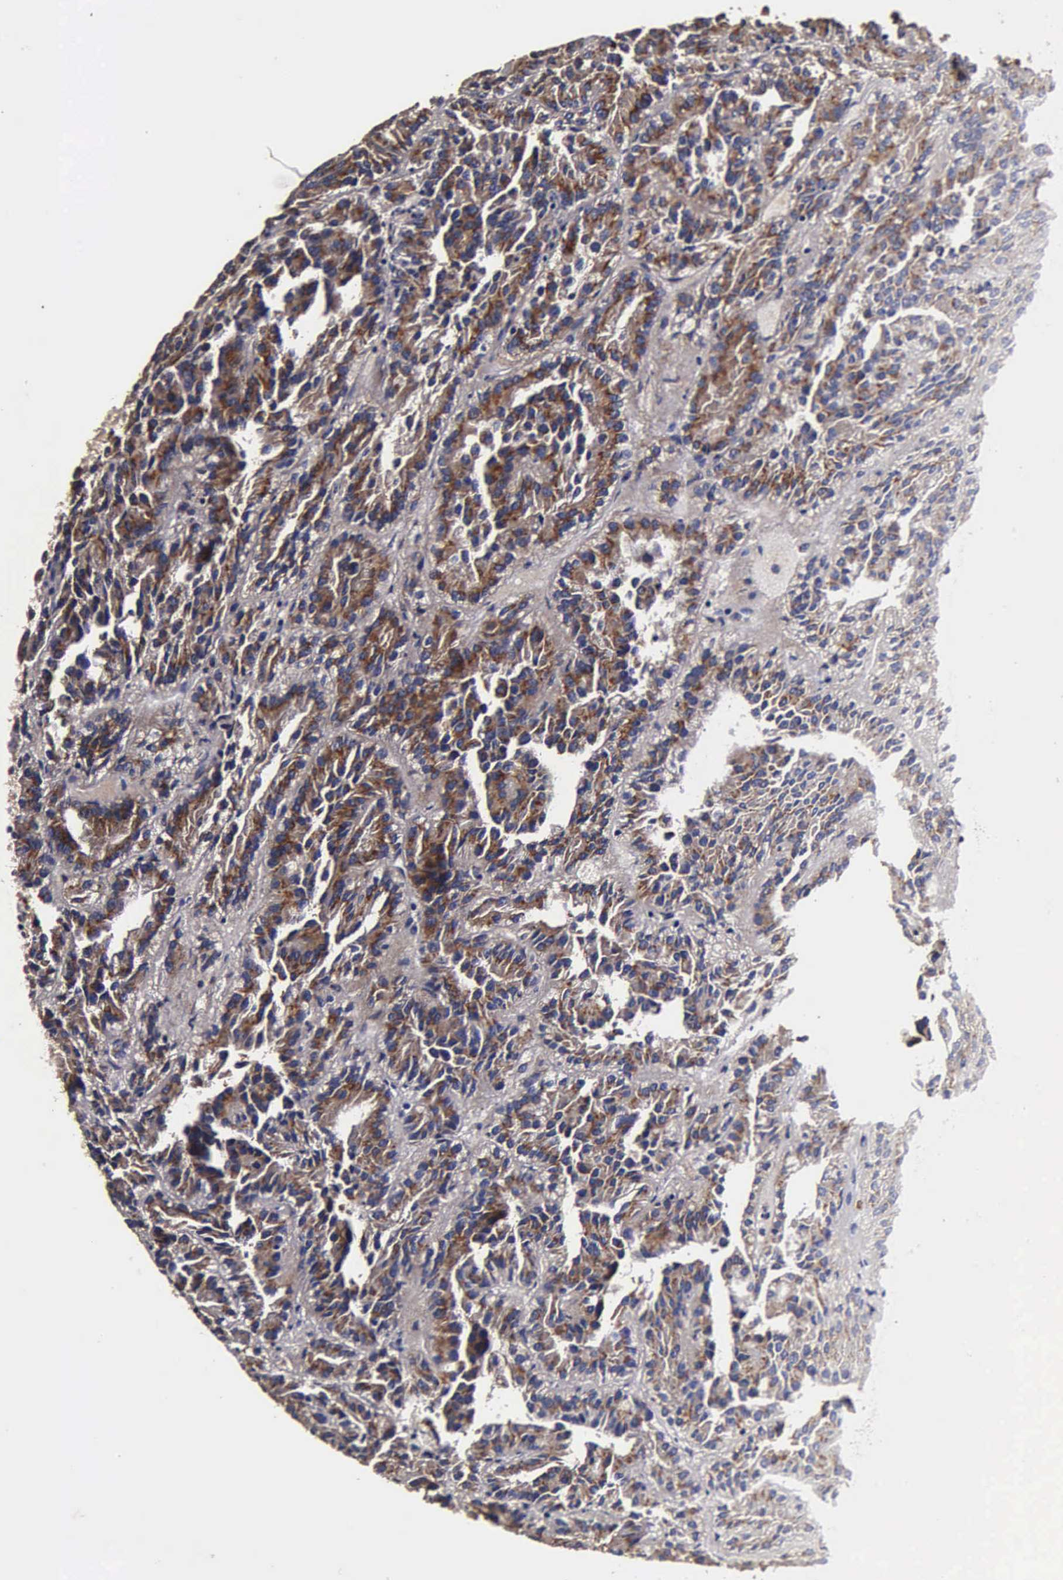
{"staining": {"intensity": "strong", "quantity": "25%-75%", "location": "cytoplasmic/membranous"}, "tissue": "renal cancer", "cell_type": "Tumor cells", "image_type": "cancer", "snomed": [{"axis": "morphology", "description": "Adenocarcinoma, NOS"}, {"axis": "topography", "description": "Kidney"}], "caption": "The photomicrograph exhibits immunohistochemical staining of adenocarcinoma (renal). There is strong cytoplasmic/membranous expression is appreciated in approximately 25%-75% of tumor cells.", "gene": "CST3", "patient": {"sex": "male", "age": 46}}